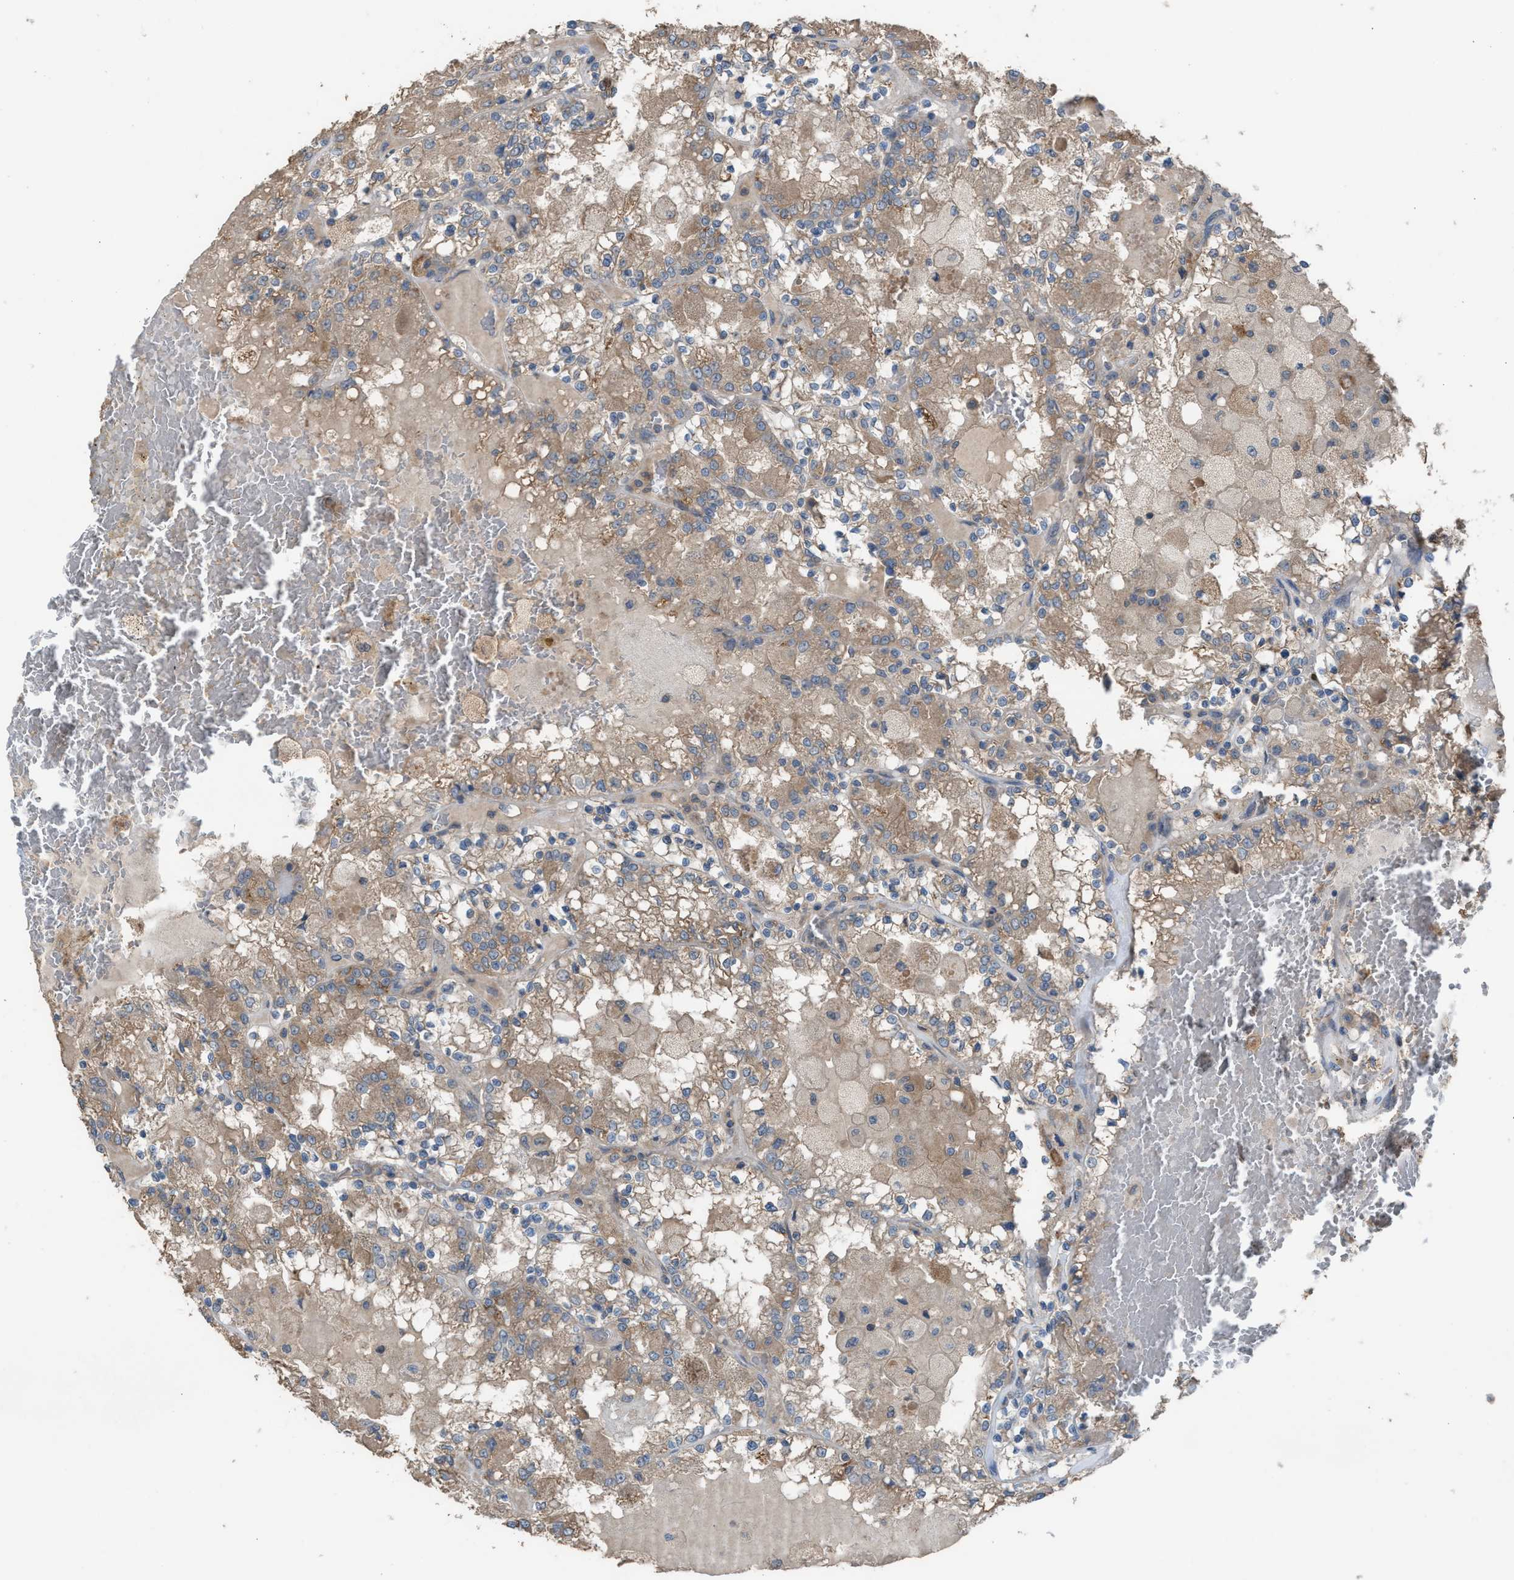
{"staining": {"intensity": "weak", "quantity": "25%-75%", "location": "cytoplasmic/membranous"}, "tissue": "renal cancer", "cell_type": "Tumor cells", "image_type": "cancer", "snomed": [{"axis": "morphology", "description": "Adenocarcinoma, NOS"}, {"axis": "topography", "description": "Kidney"}], "caption": "IHC staining of renal cancer, which displays low levels of weak cytoplasmic/membranous staining in about 25%-75% of tumor cells indicating weak cytoplasmic/membranous protein positivity. The staining was performed using DAB (brown) for protein detection and nuclei were counterstained in hematoxylin (blue).", "gene": "TPK1", "patient": {"sex": "female", "age": 56}}